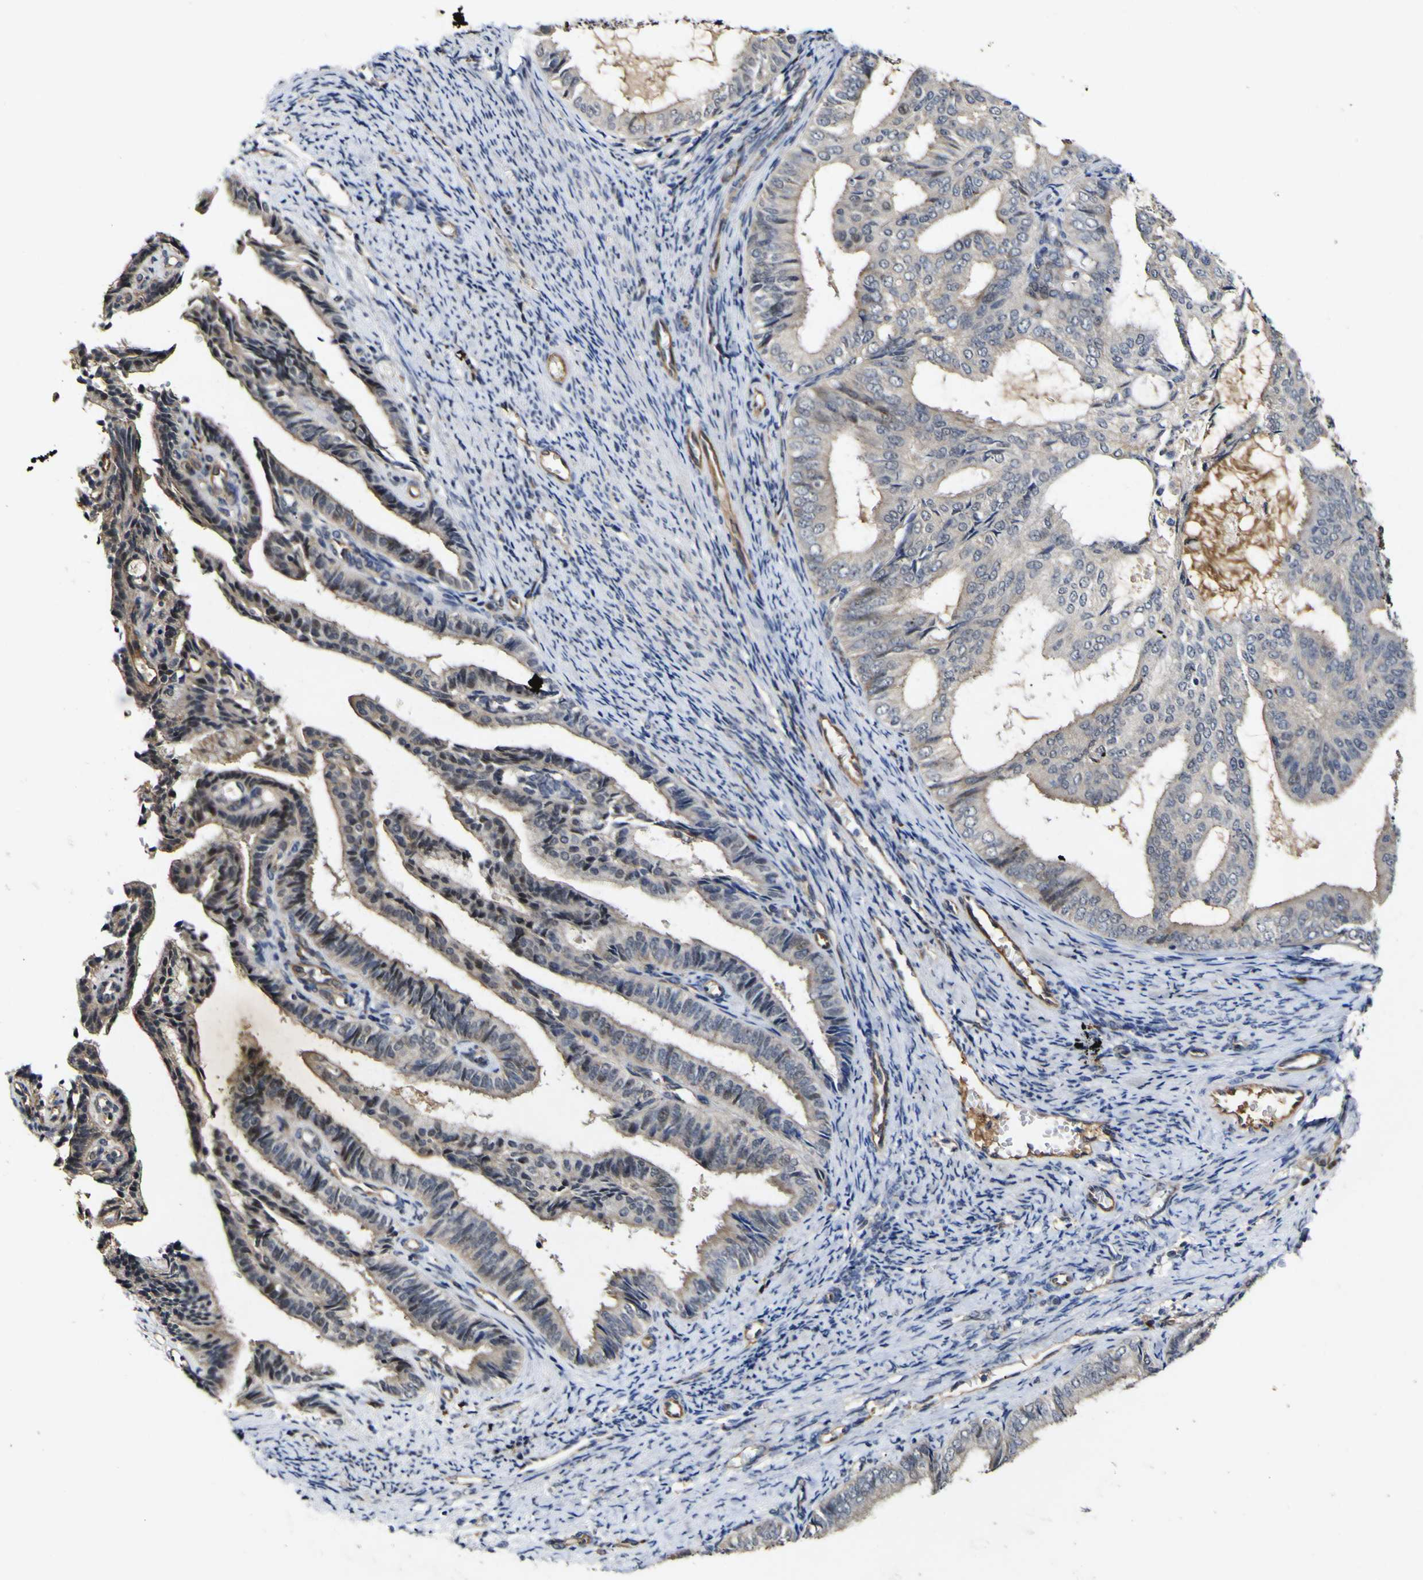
{"staining": {"intensity": "negative", "quantity": "none", "location": "none"}, "tissue": "endometrial cancer", "cell_type": "Tumor cells", "image_type": "cancer", "snomed": [{"axis": "morphology", "description": "Adenocarcinoma, NOS"}, {"axis": "topography", "description": "Endometrium"}], "caption": "IHC of human adenocarcinoma (endometrial) exhibits no staining in tumor cells.", "gene": "CCL2", "patient": {"sex": "female", "age": 58}}